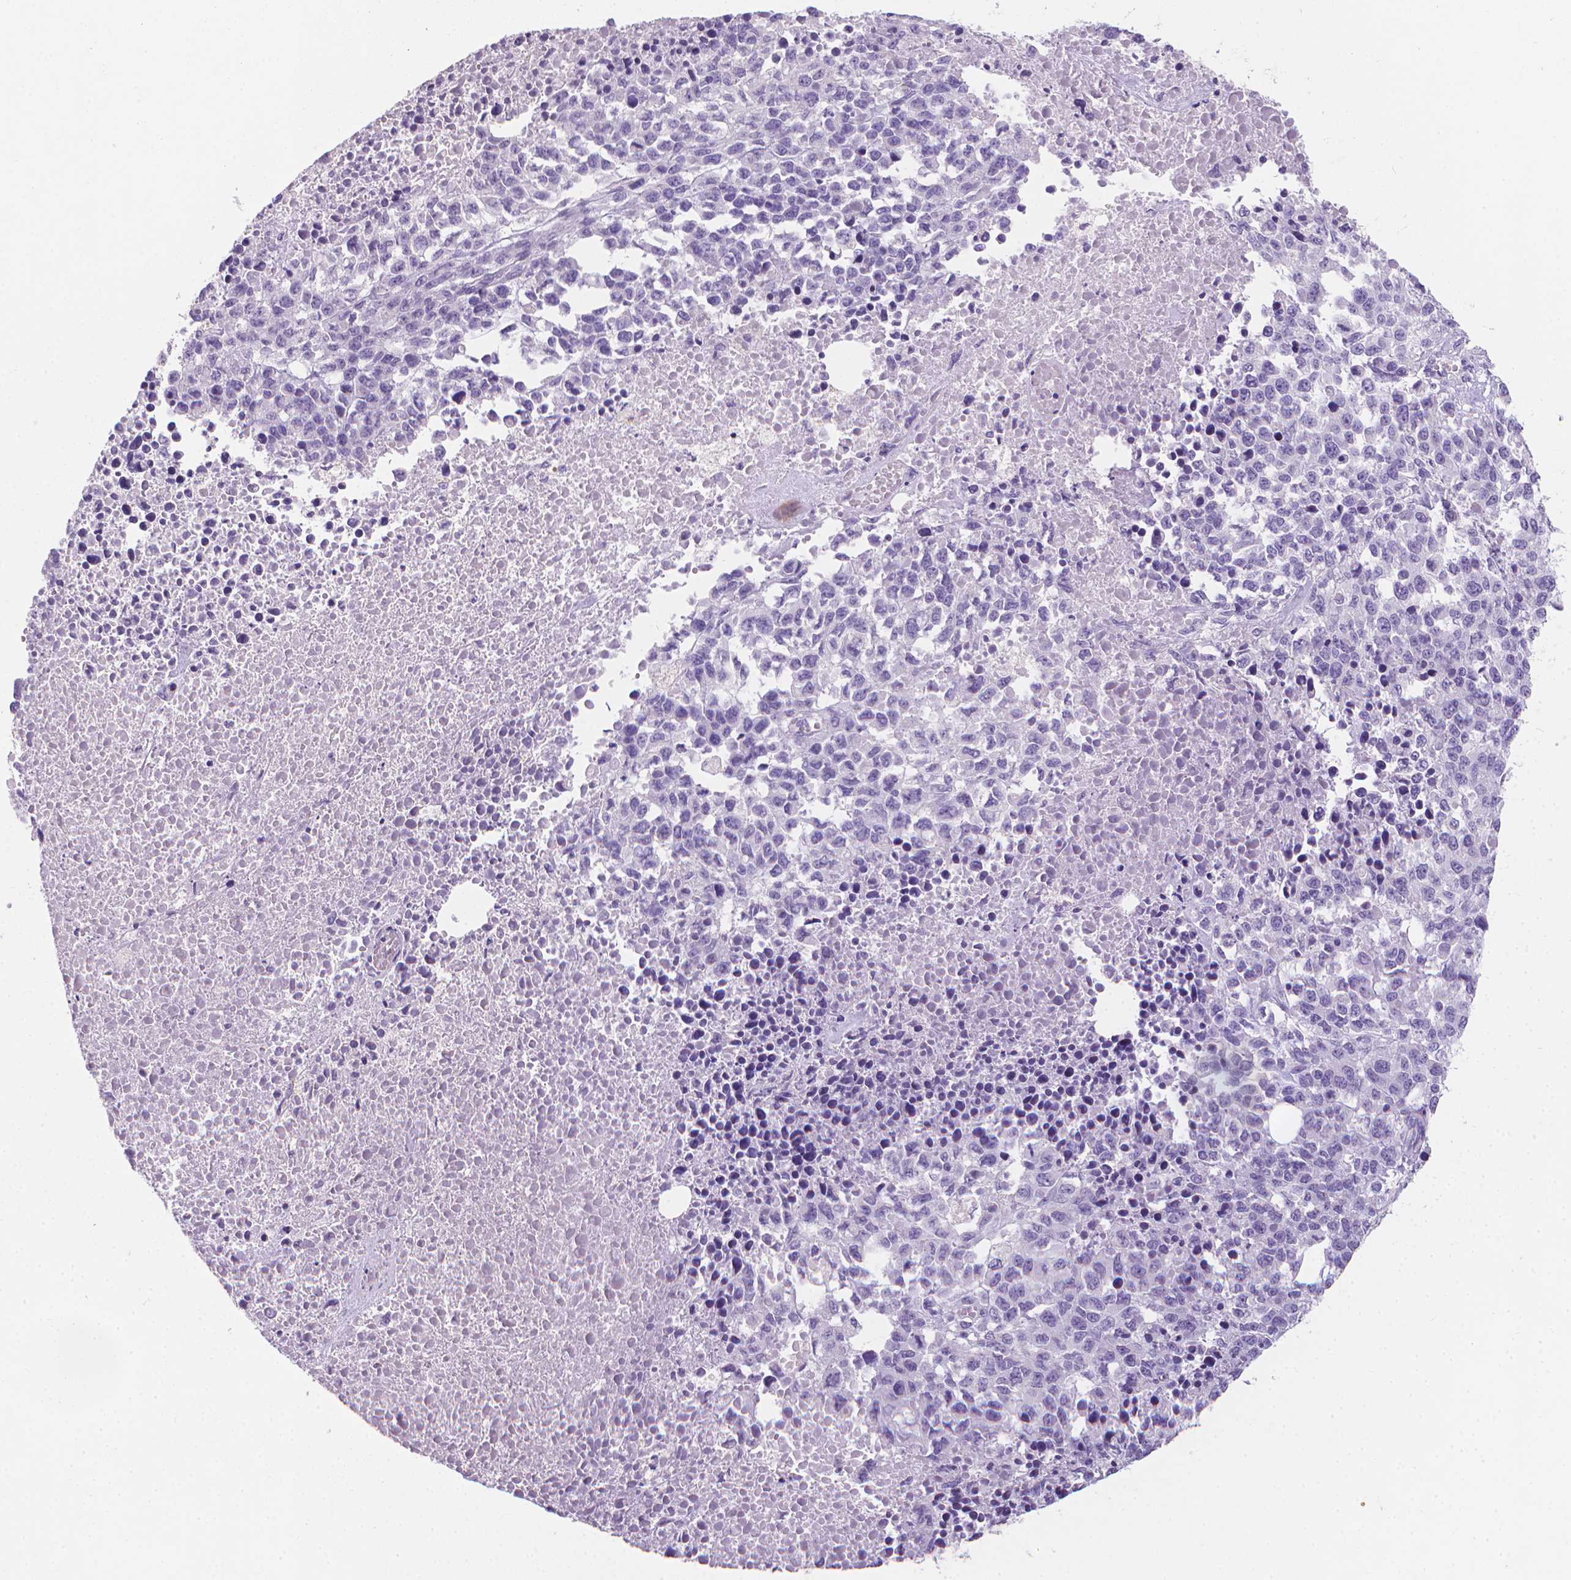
{"staining": {"intensity": "negative", "quantity": "none", "location": "none"}, "tissue": "melanoma", "cell_type": "Tumor cells", "image_type": "cancer", "snomed": [{"axis": "morphology", "description": "Malignant melanoma, Metastatic site"}, {"axis": "topography", "description": "Skin"}], "caption": "High magnification brightfield microscopy of malignant melanoma (metastatic site) stained with DAB (3,3'-diaminobenzidine) (brown) and counterstained with hematoxylin (blue): tumor cells show no significant expression.", "gene": "XPNPEP2", "patient": {"sex": "male", "age": 84}}